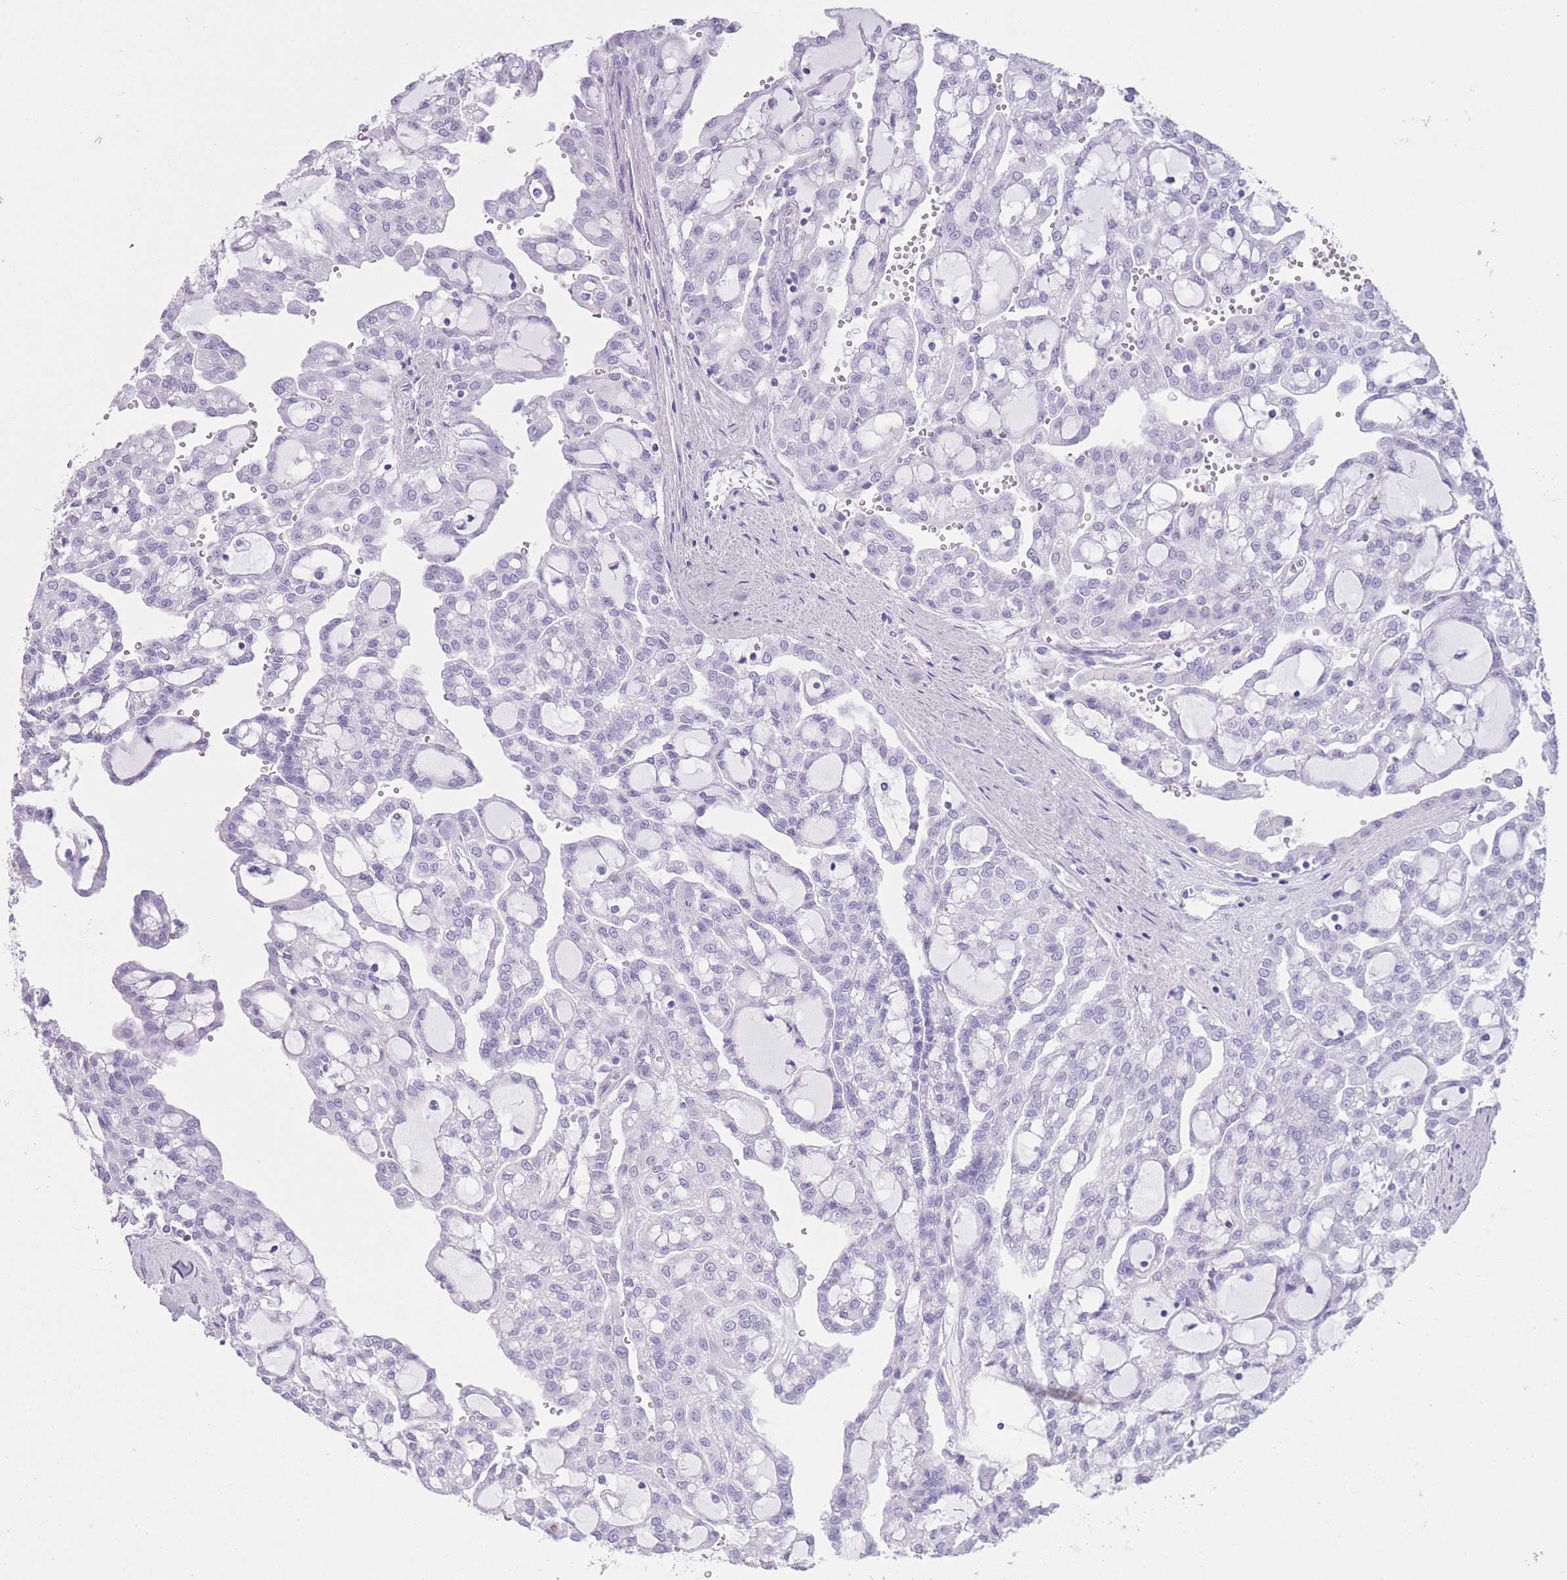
{"staining": {"intensity": "negative", "quantity": "none", "location": "none"}, "tissue": "renal cancer", "cell_type": "Tumor cells", "image_type": "cancer", "snomed": [{"axis": "morphology", "description": "Adenocarcinoma, NOS"}, {"axis": "topography", "description": "Kidney"}], "caption": "Tumor cells show no significant protein staining in renal adenocarcinoma. Brightfield microscopy of immunohistochemistry (IHC) stained with DAB (brown) and hematoxylin (blue), captured at high magnification.", "gene": "OR4F21", "patient": {"sex": "male", "age": 63}}